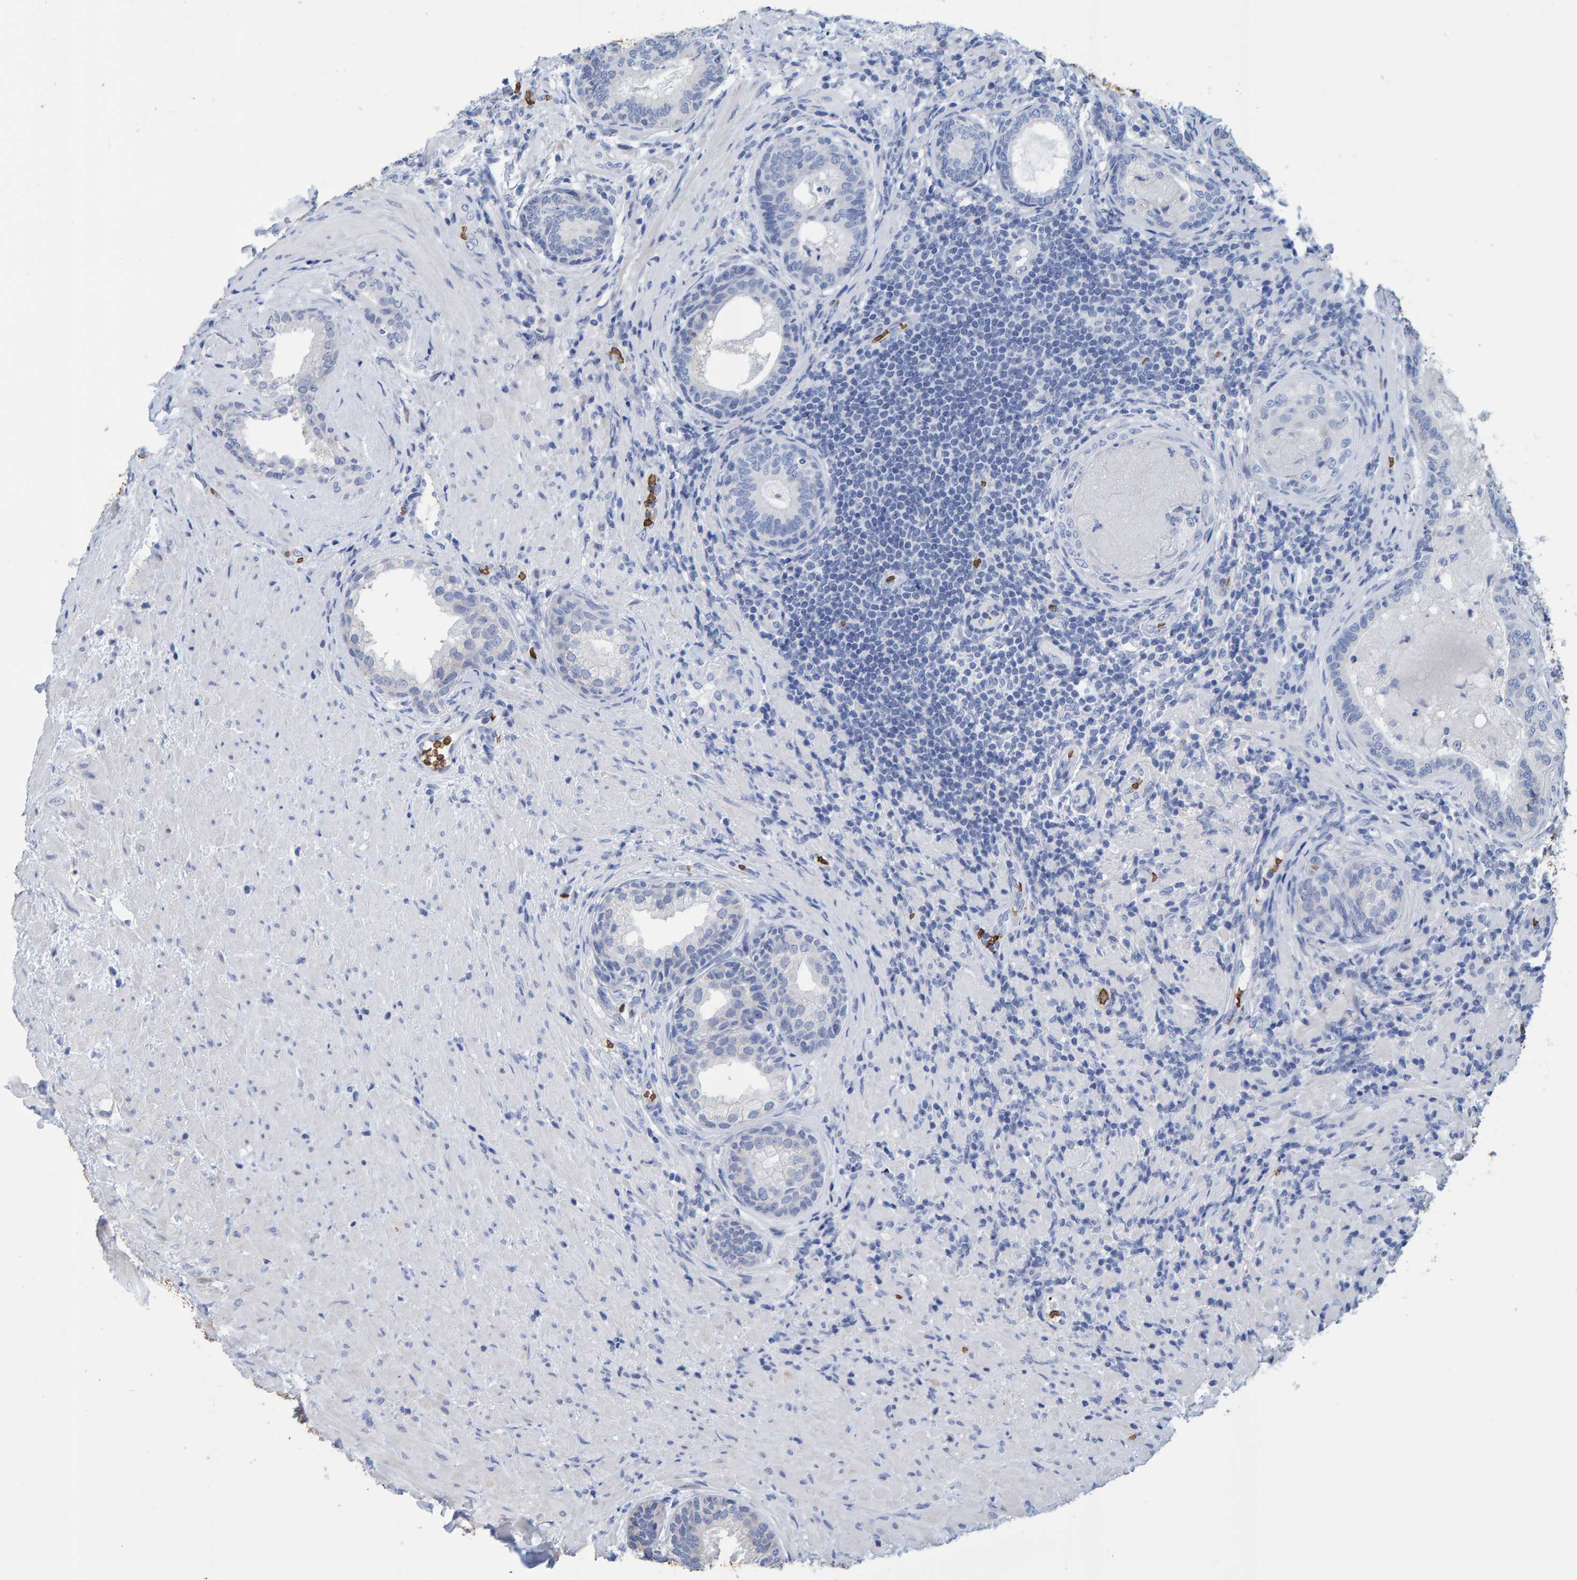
{"staining": {"intensity": "negative", "quantity": "none", "location": "none"}, "tissue": "prostate", "cell_type": "Glandular cells", "image_type": "normal", "snomed": [{"axis": "morphology", "description": "Normal tissue, NOS"}, {"axis": "topography", "description": "Prostate"}], "caption": "An image of human prostate is negative for staining in glandular cells.", "gene": "VPS9D1", "patient": {"sex": "male", "age": 76}}